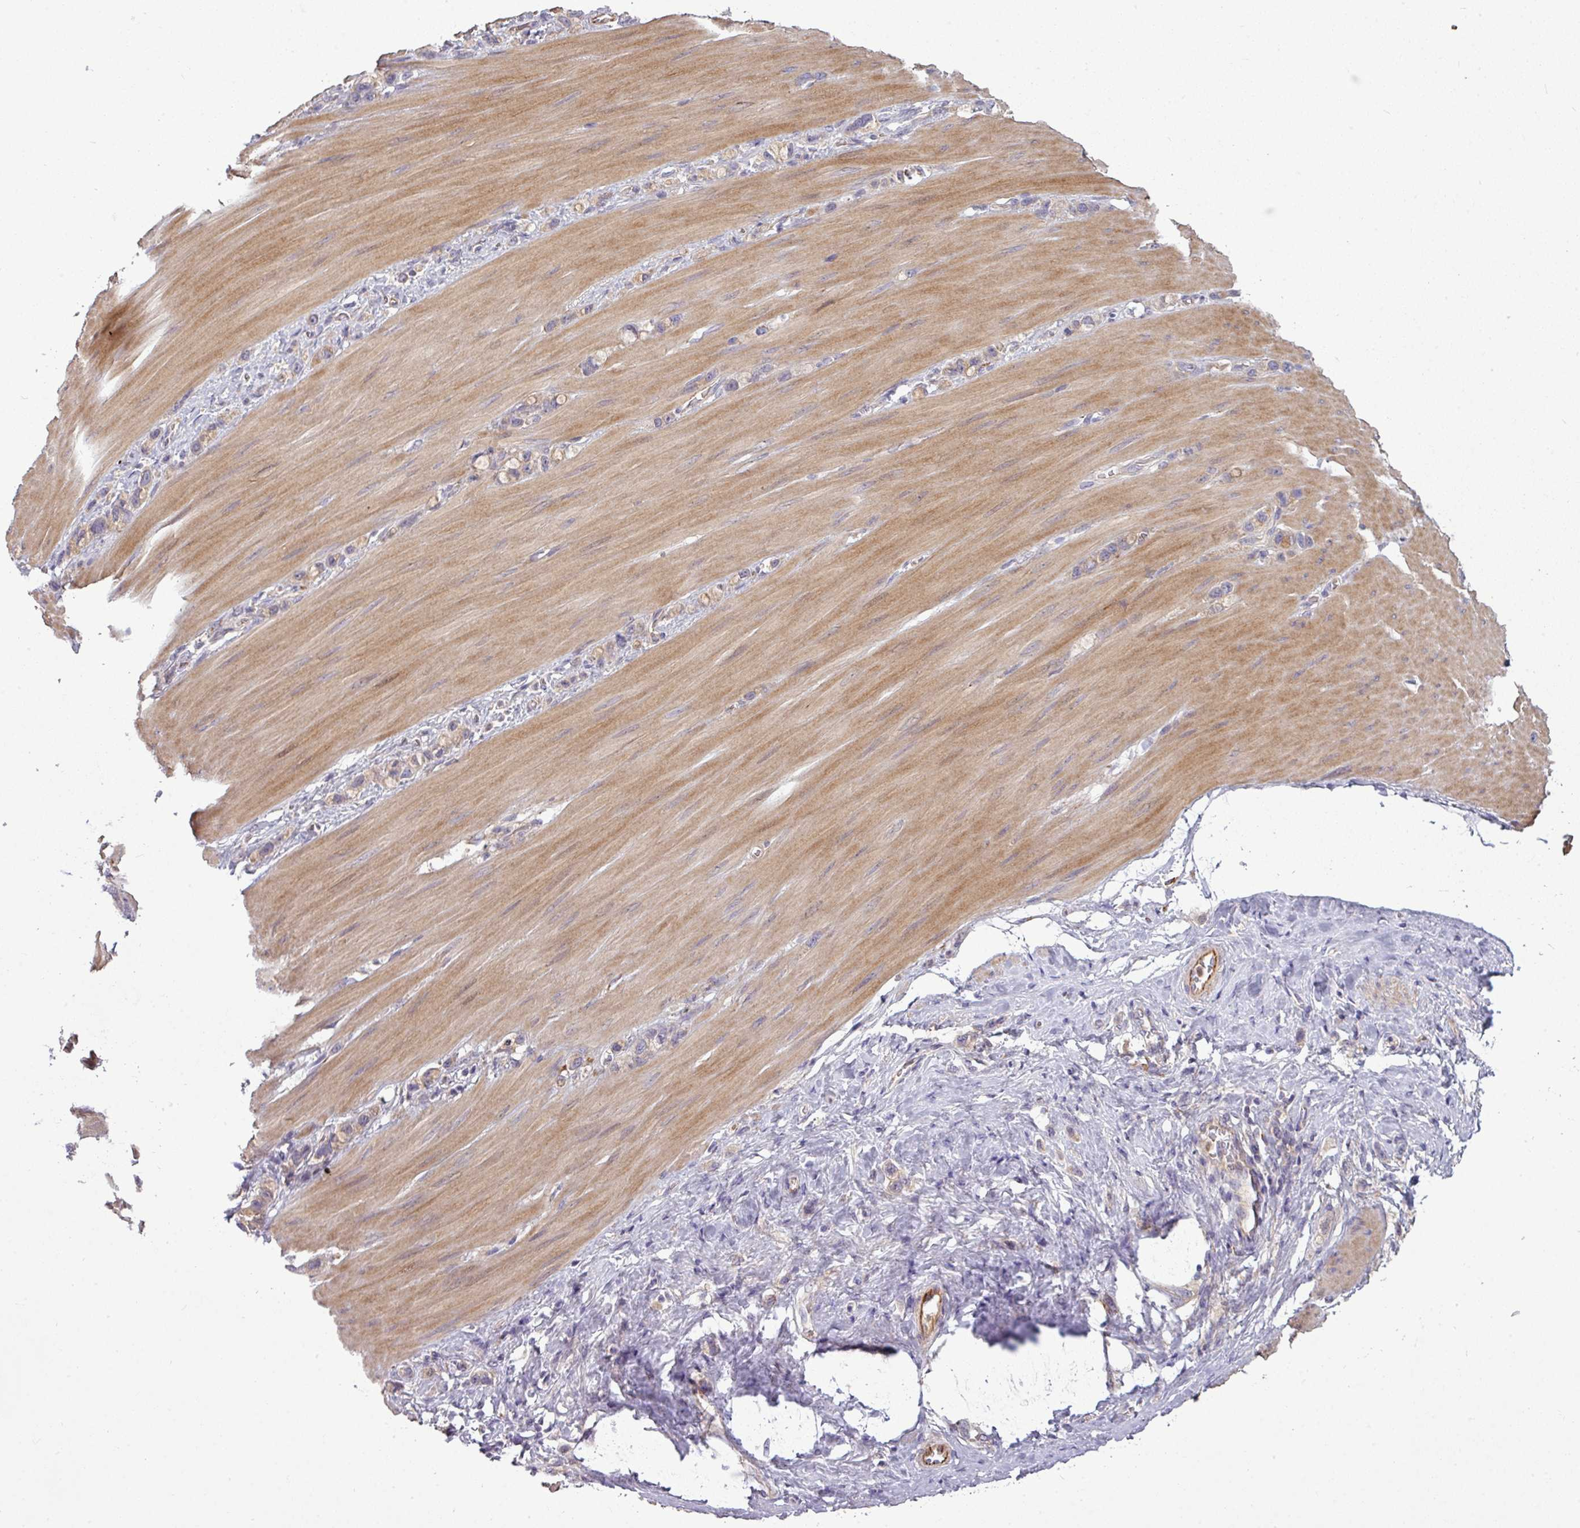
{"staining": {"intensity": "weak", "quantity": "25%-75%", "location": "cytoplasmic/membranous"}, "tissue": "stomach cancer", "cell_type": "Tumor cells", "image_type": "cancer", "snomed": [{"axis": "morphology", "description": "Adenocarcinoma, NOS"}, {"axis": "topography", "description": "Stomach"}], "caption": "Protein analysis of stomach adenocarcinoma tissue exhibits weak cytoplasmic/membranous expression in approximately 25%-75% of tumor cells.", "gene": "PAPLN", "patient": {"sex": "female", "age": 65}}